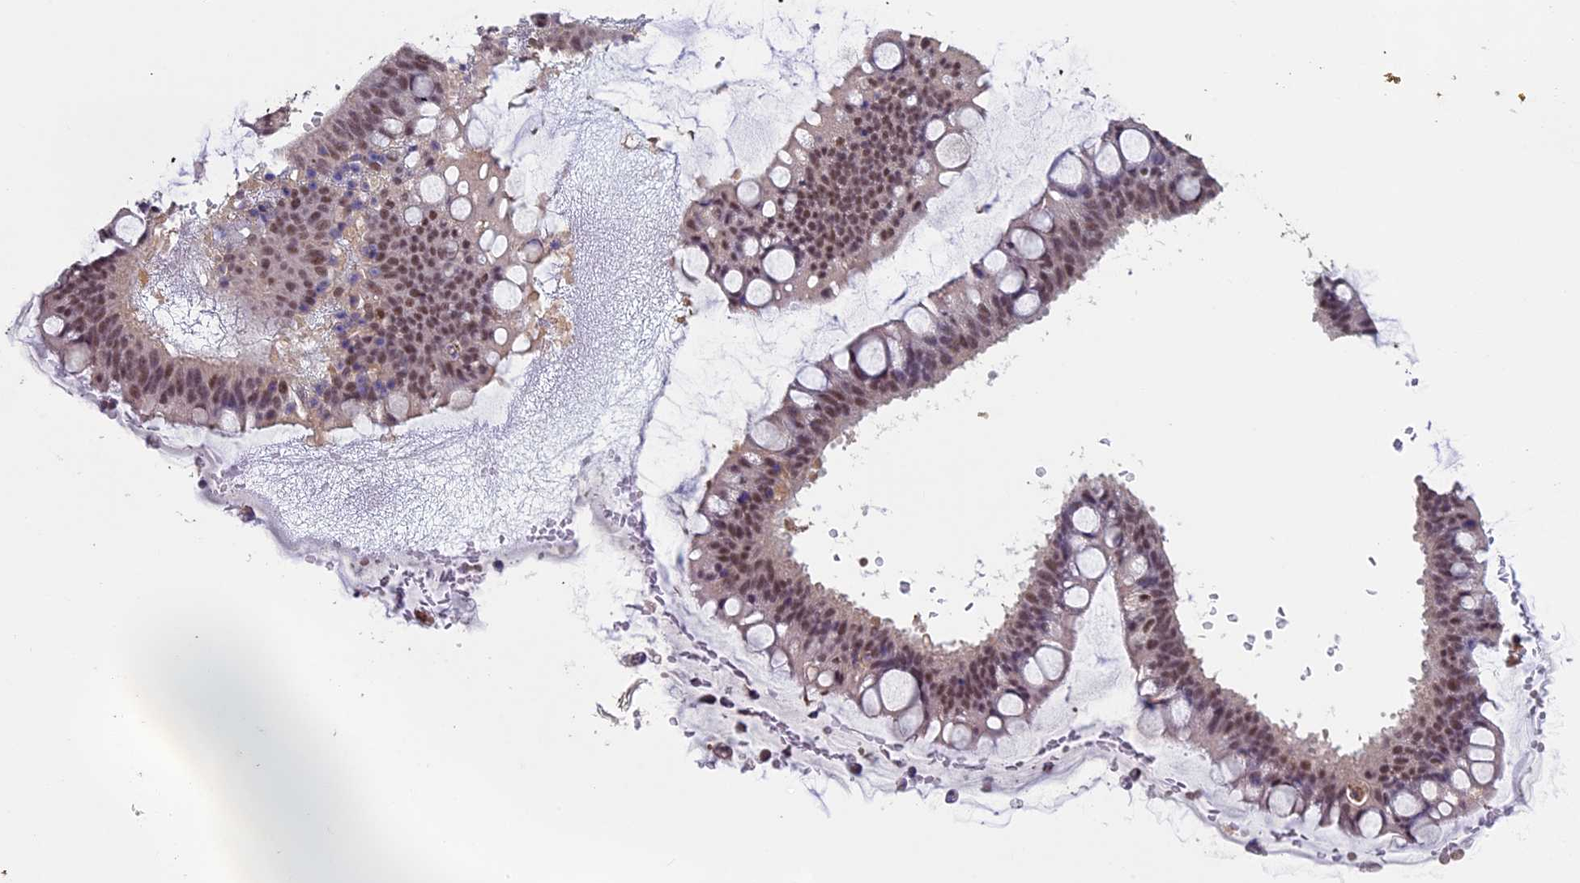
{"staining": {"intensity": "moderate", "quantity": ">75%", "location": "nuclear"}, "tissue": "ovarian cancer", "cell_type": "Tumor cells", "image_type": "cancer", "snomed": [{"axis": "morphology", "description": "Cystadenocarcinoma, mucinous, NOS"}, {"axis": "topography", "description": "Ovary"}], "caption": "Immunohistochemistry image of neoplastic tissue: human ovarian mucinous cystadenocarcinoma stained using immunohistochemistry (IHC) exhibits medium levels of moderate protein expression localized specifically in the nuclear of tumor cells, appearing as a nuclear brown color.", "gene": "RNF40", "patient": {"sex": "female", "age": 73}}